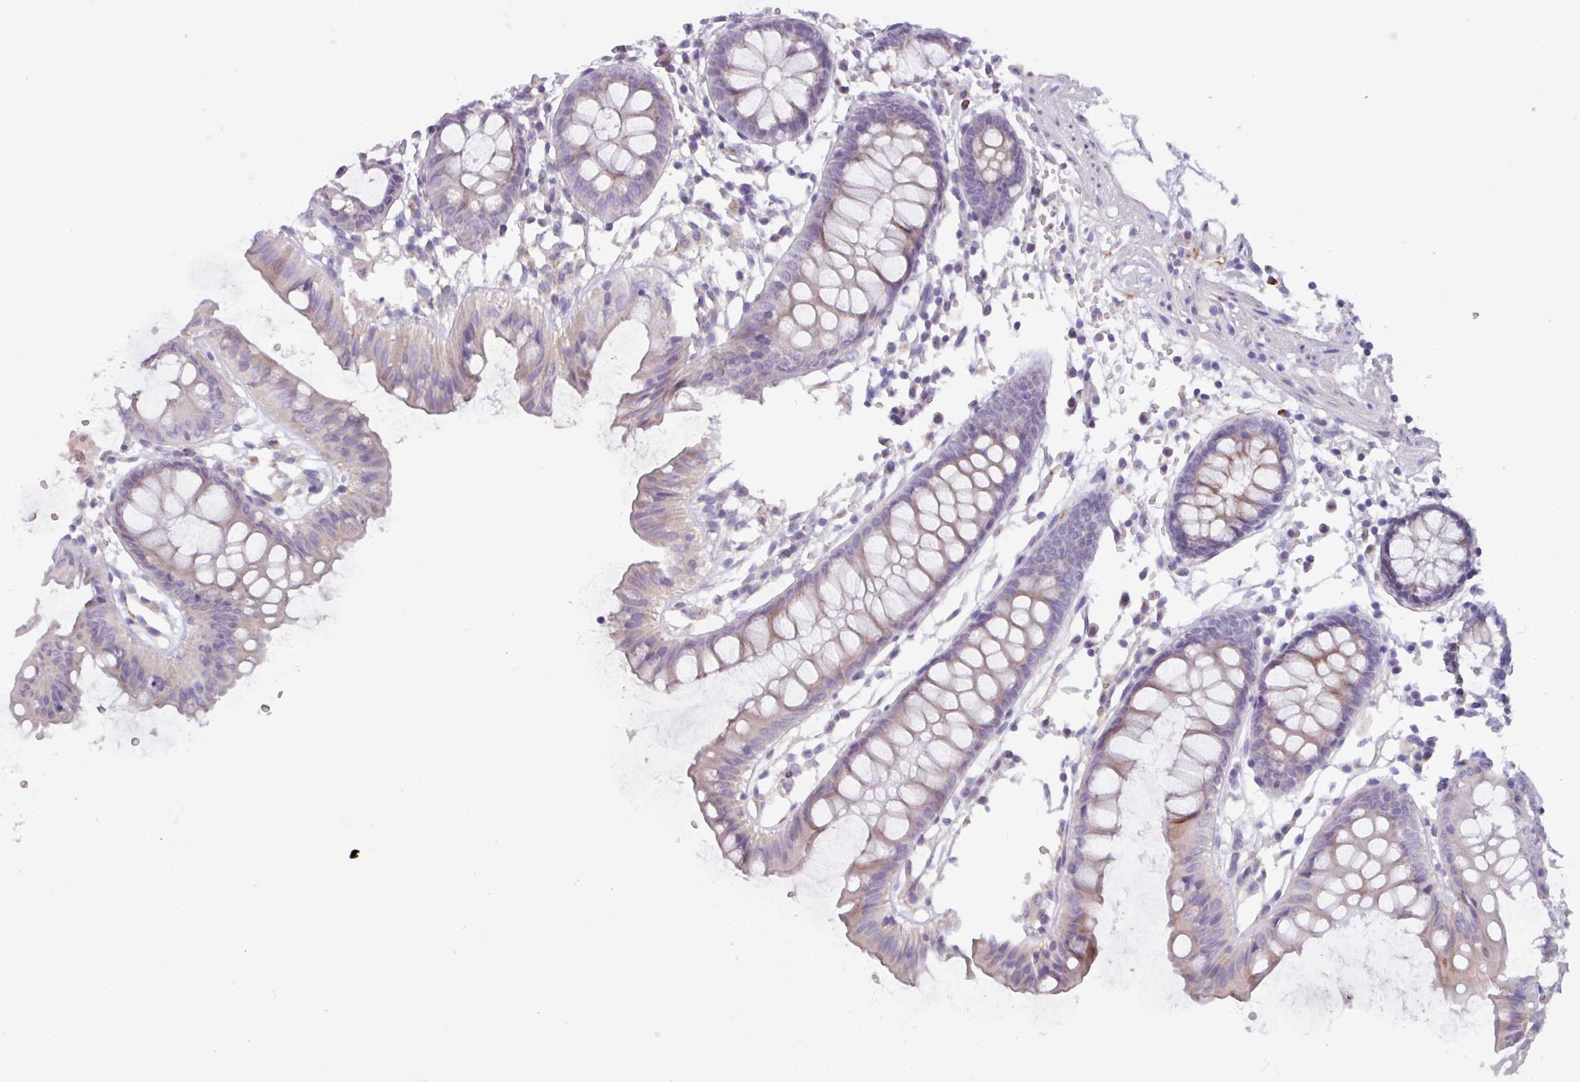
{"staining": {"intensity": "weak", "quantity": ">75%", "location": "cytoplasmic/membranous"}, "tissue": "colon", "cell_type": "Endothelial cells", "image_type": "normal", "snomed": [{"axis": "morphology", "description": "Normal tissue, NOS"}, {"axis": "topography", "description": "Colon"}], "caption": "Immunohistochemical staining of normal colon displays >75% levels of weak cytoplasmic/membranous protein expression in about >75% of endothelial cells. (DAB IHC, brown staining for protein, blue staining for nuclei).", "gene": "ADGRE1", "patient": {"sex": "female", "age": 84}}